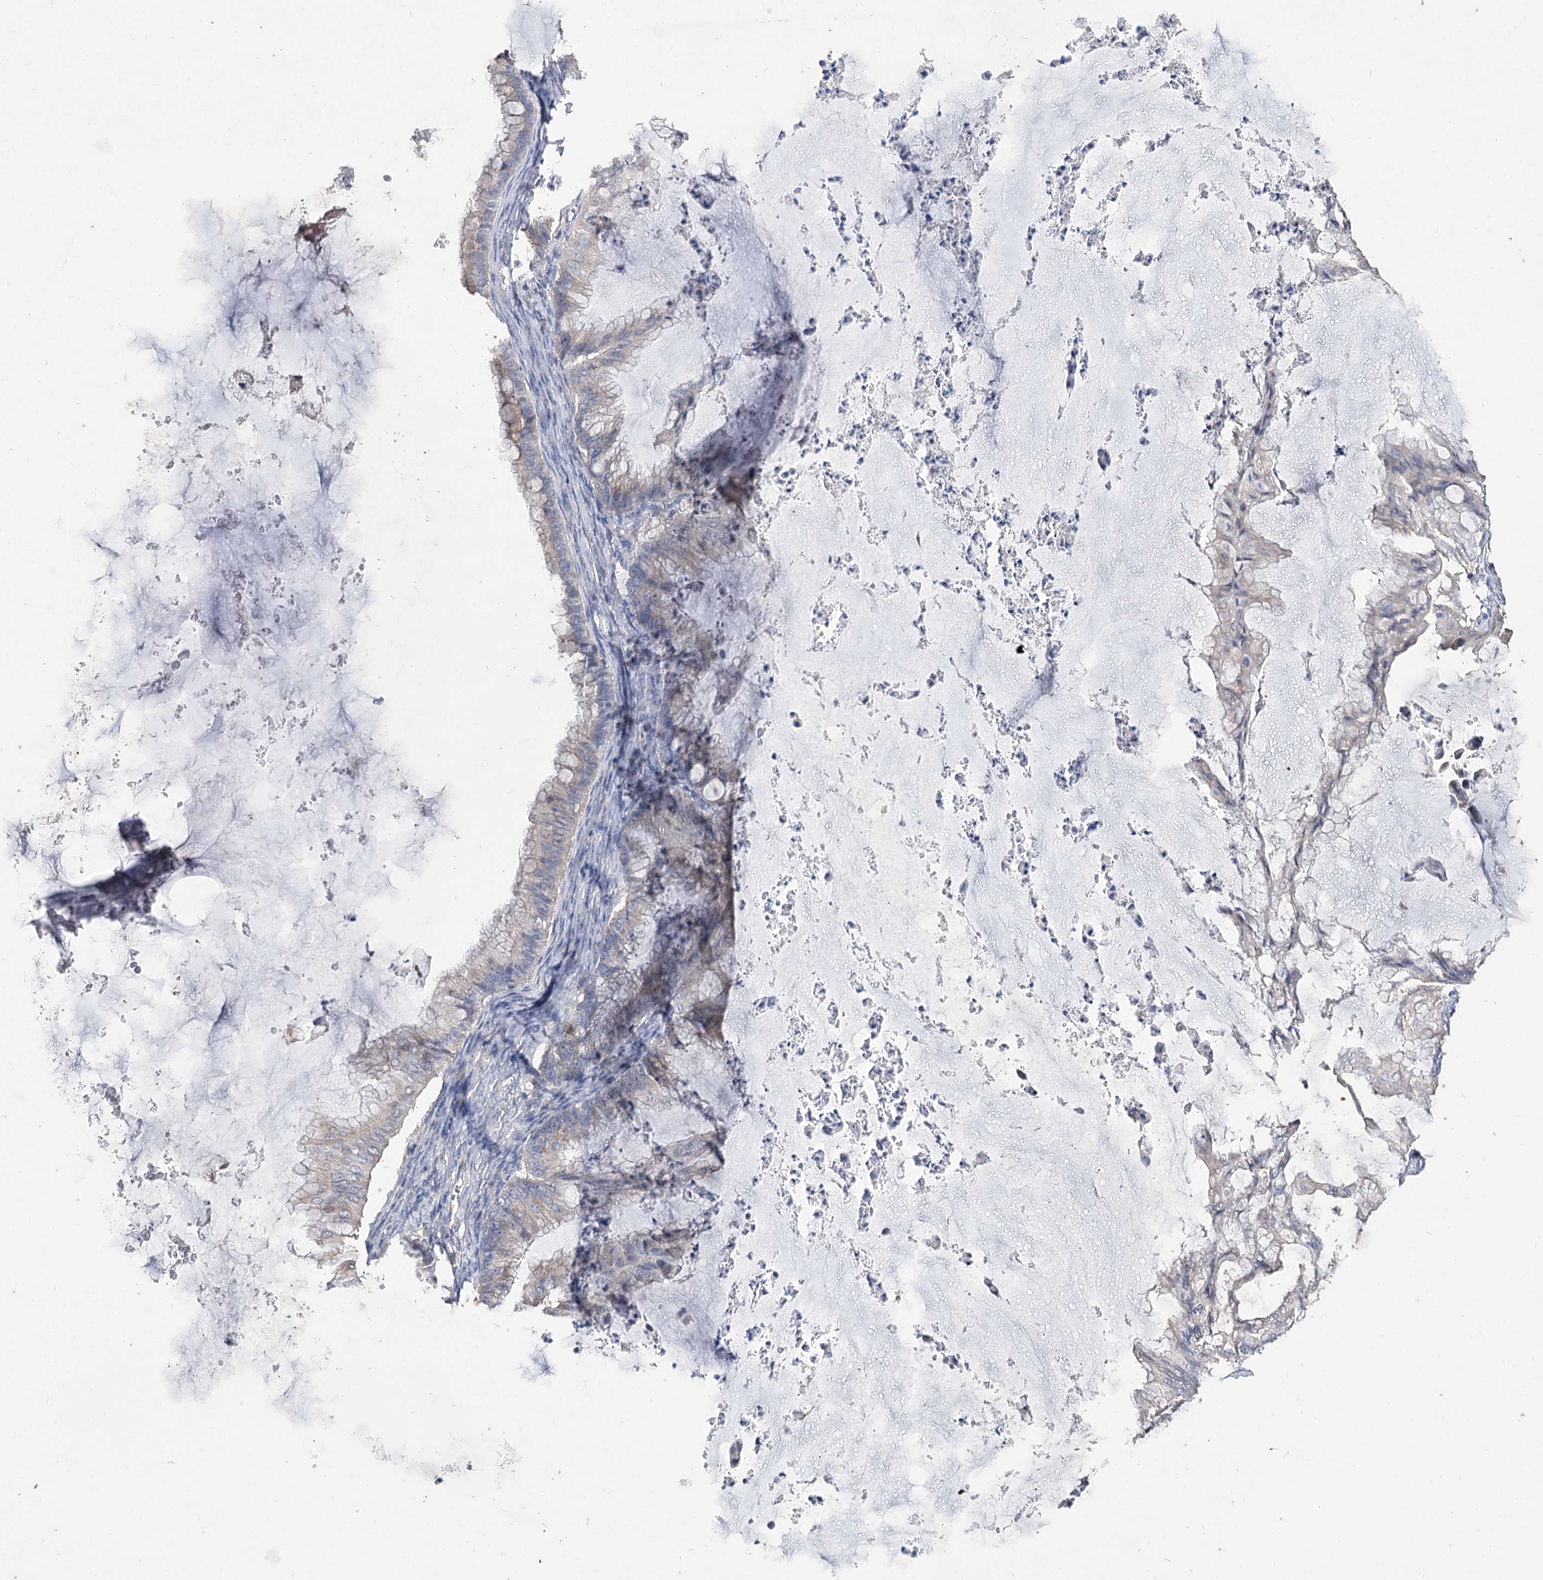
{"staining": {"intensity": "negative", "quantity": "none", "location": "none"}, "tissue": "ovarian cancer", "cell_type": "Tumor cells", "image_type": "cancer", "snomed": [{"axis": "morphology", "description": "Cystadenocarcinoma, mucinous, NOS"}, {"axis": "topography", "description": "Ovary"}], "caption": "Tumor cells are negative for brown protein staining in ovarian cancer.", "gene": "IL1RAP", "patient": {"sex": "female", "age": 71}}